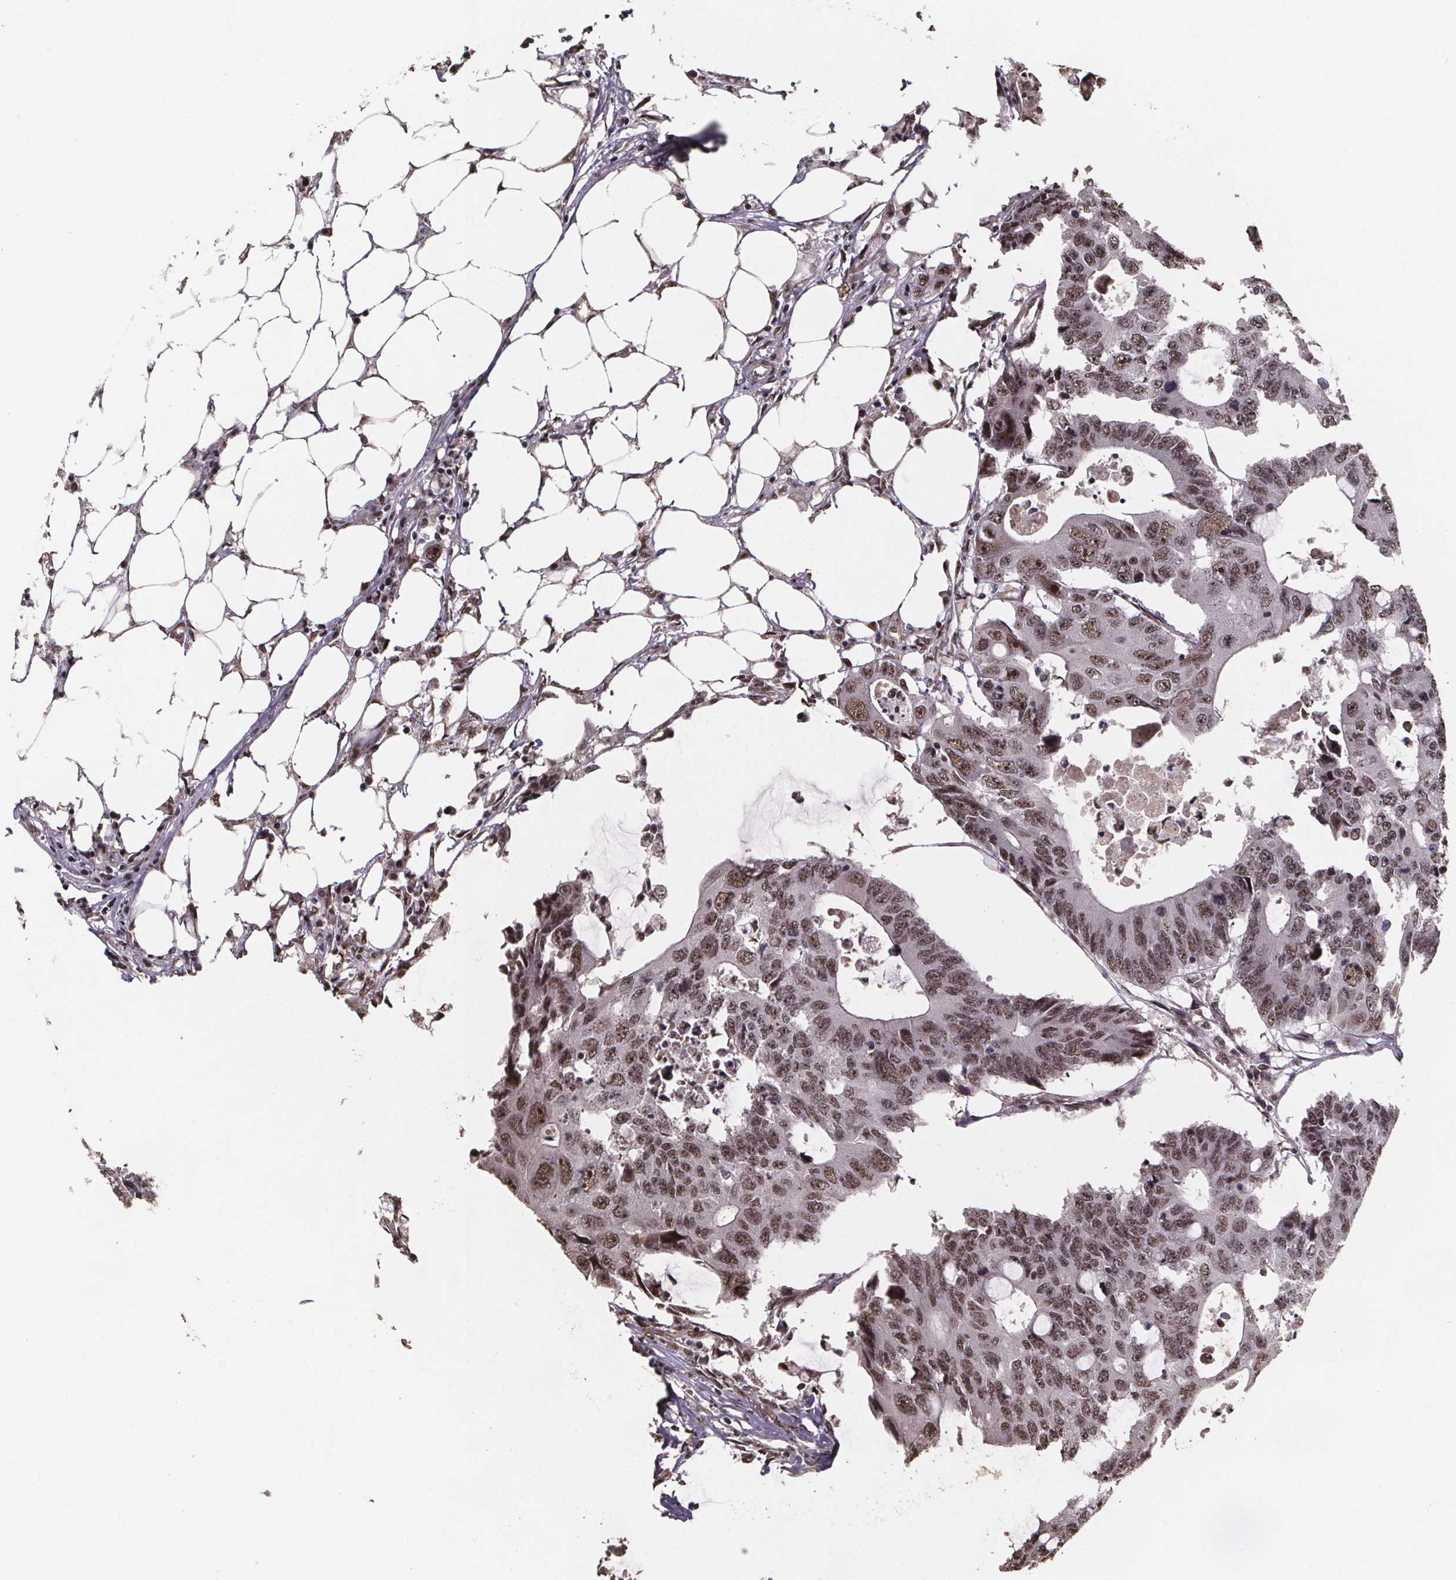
{"staining": {"intensity": "moderate", "quantity": ">75%", "location": "nuclear"}, "tissue": "colorectal cancer", "cell_type": "Tumor cells", "image_type": "cancer", "snomed": [{"axis": "morphology", "description": "Adenocarcinoma, NOS"}, {"axis": "topography", "description": "Colon"}], "caption": "An image of colorectal cancer stained for a protein demonstrates moderate nuclear brown staining in tumor cells.", "gene": "U2SURP", "patient": {"sex": "male", "age": 71}}